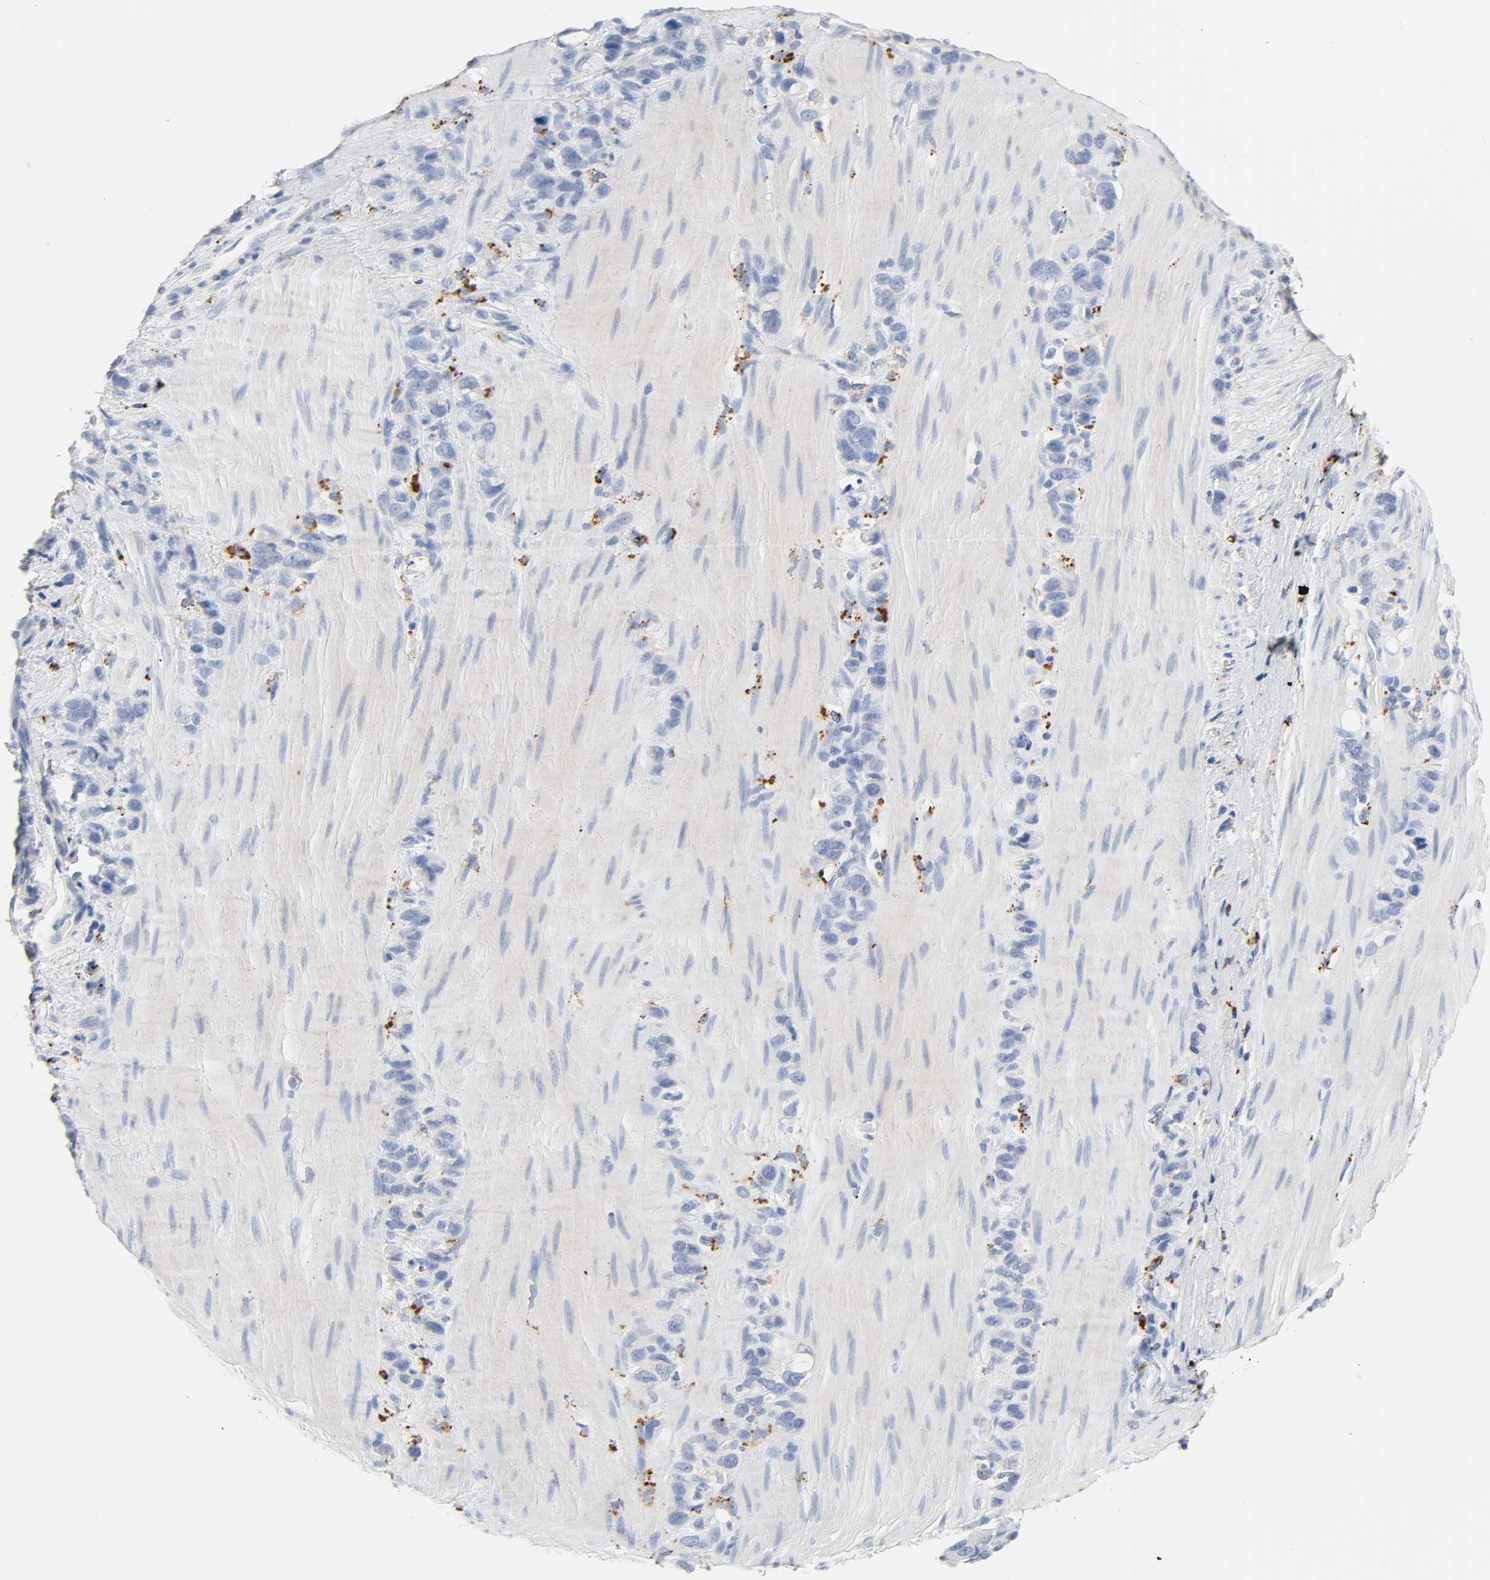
{"staining": {"intensity": "negative", "quantity": "none", "location": "none"}, "tissue": "stomach cancer", "cell_type": "Tumor cells", "image_type": "cancer", "snomed": [{"axis": "morphology", "description": "Normal tissue, NOS"}, {"axis": "morphology", "description": "Adenocarcinoma, NOS"}, {"axis": "morphology", "description": "Adenocarcinoma, High grade"}, {"axis": "topography", "description": "Stomach, upper"}, {"axis": "topography", "description": "Stomach"}], "caption": "Immunohistochemistry photomicrograph of neoplastic tissue: human adenocarcinoma (high-grade) (stomach) stained with DAB (3,3'-diaminobenzidine) reveals no significant protein positivity in tumor cells. (Brightfield microscopy of DAB immunohistochemistry (IHC) at high magnification).", "gene": "PLP1", "patient": {"sex": "female", "age": 65}}